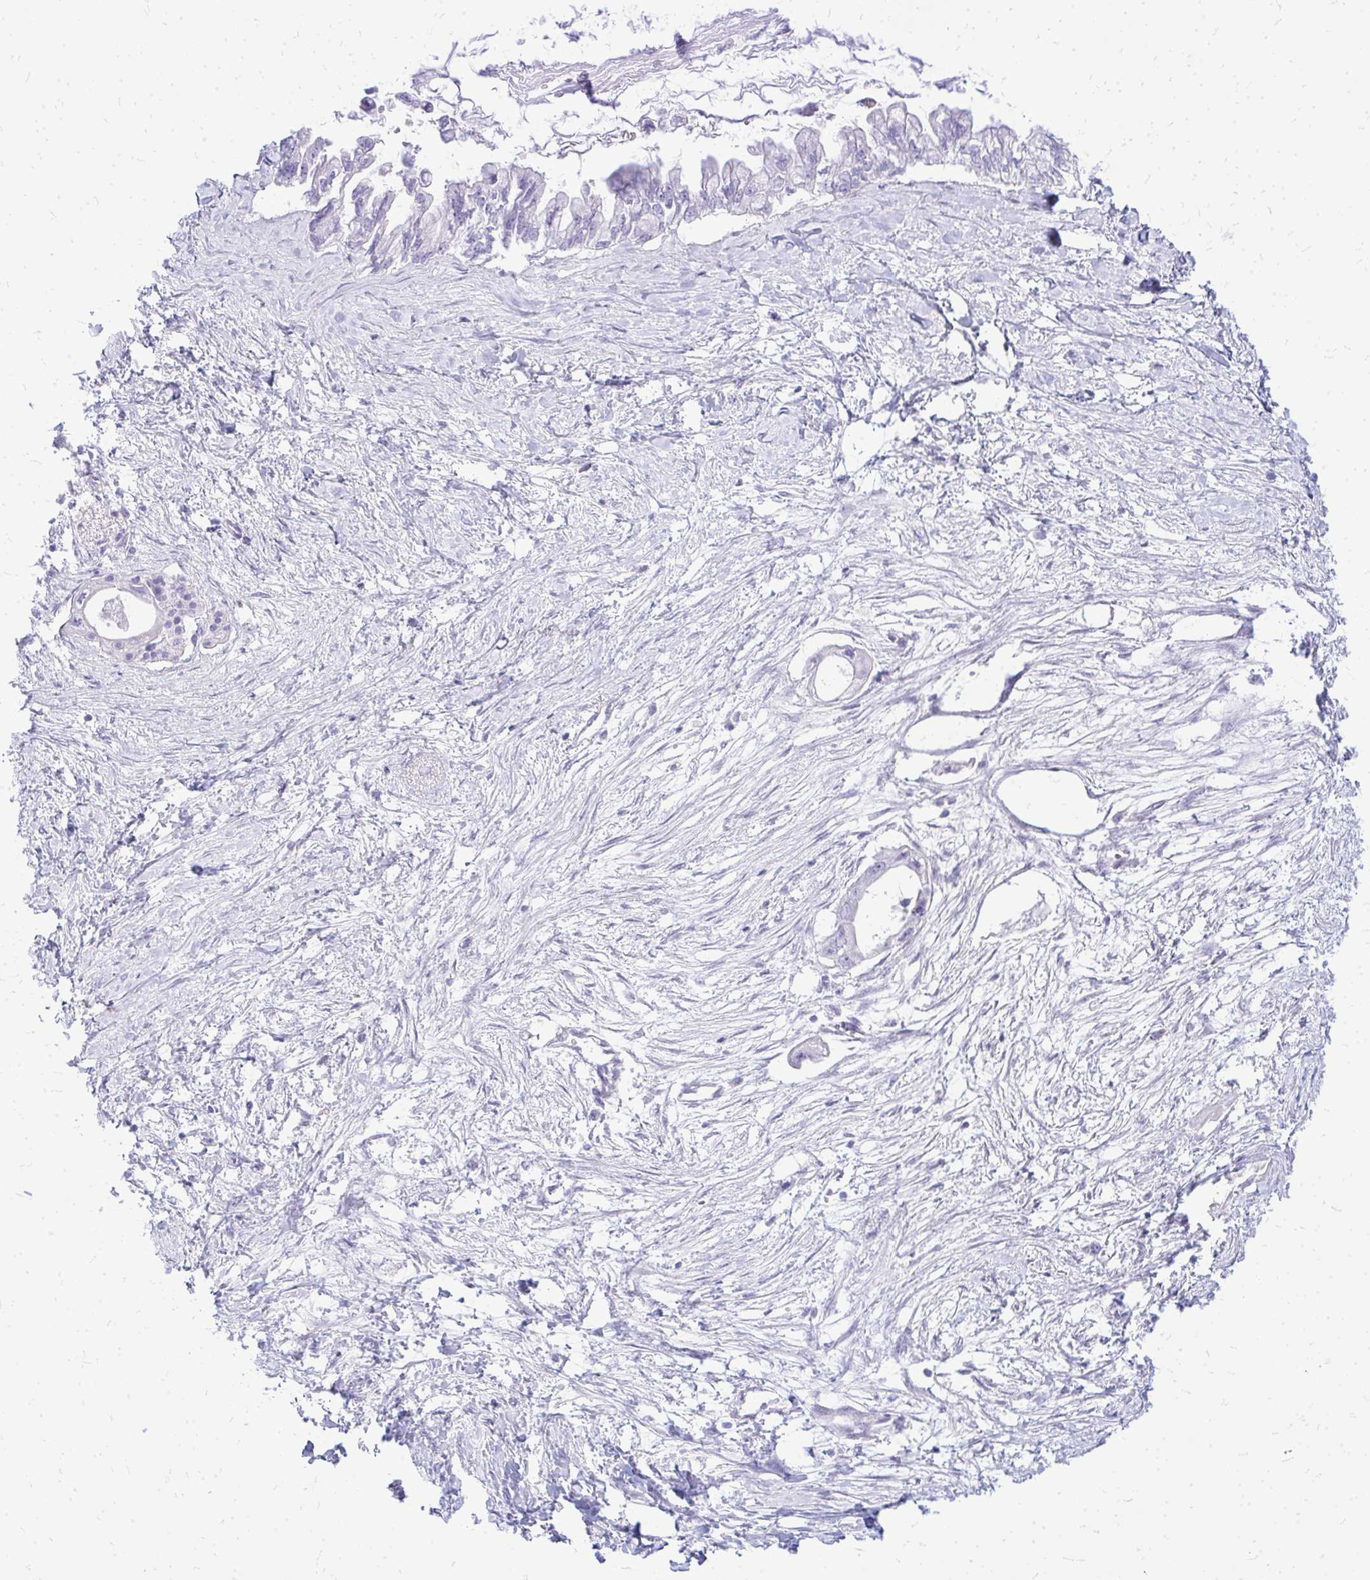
{"staining": {"intensity": "negative", "quantity": "none", "location": "none"}, "tissue": "pancreatic cancer", "cell_type": "Tumor cells", "image_type": "cancer", "snomed": [{"axis": "morphology", "description": "Adenocarcinoma, NOS"}, {"axis": "topography", "description": "Pancreas"}], "caption": "Tumor cells show no significant staining in pancreatic adenocarcinoma.", "gene": "TSPEAR", "patient": {"sex": "male", "age": 61}}